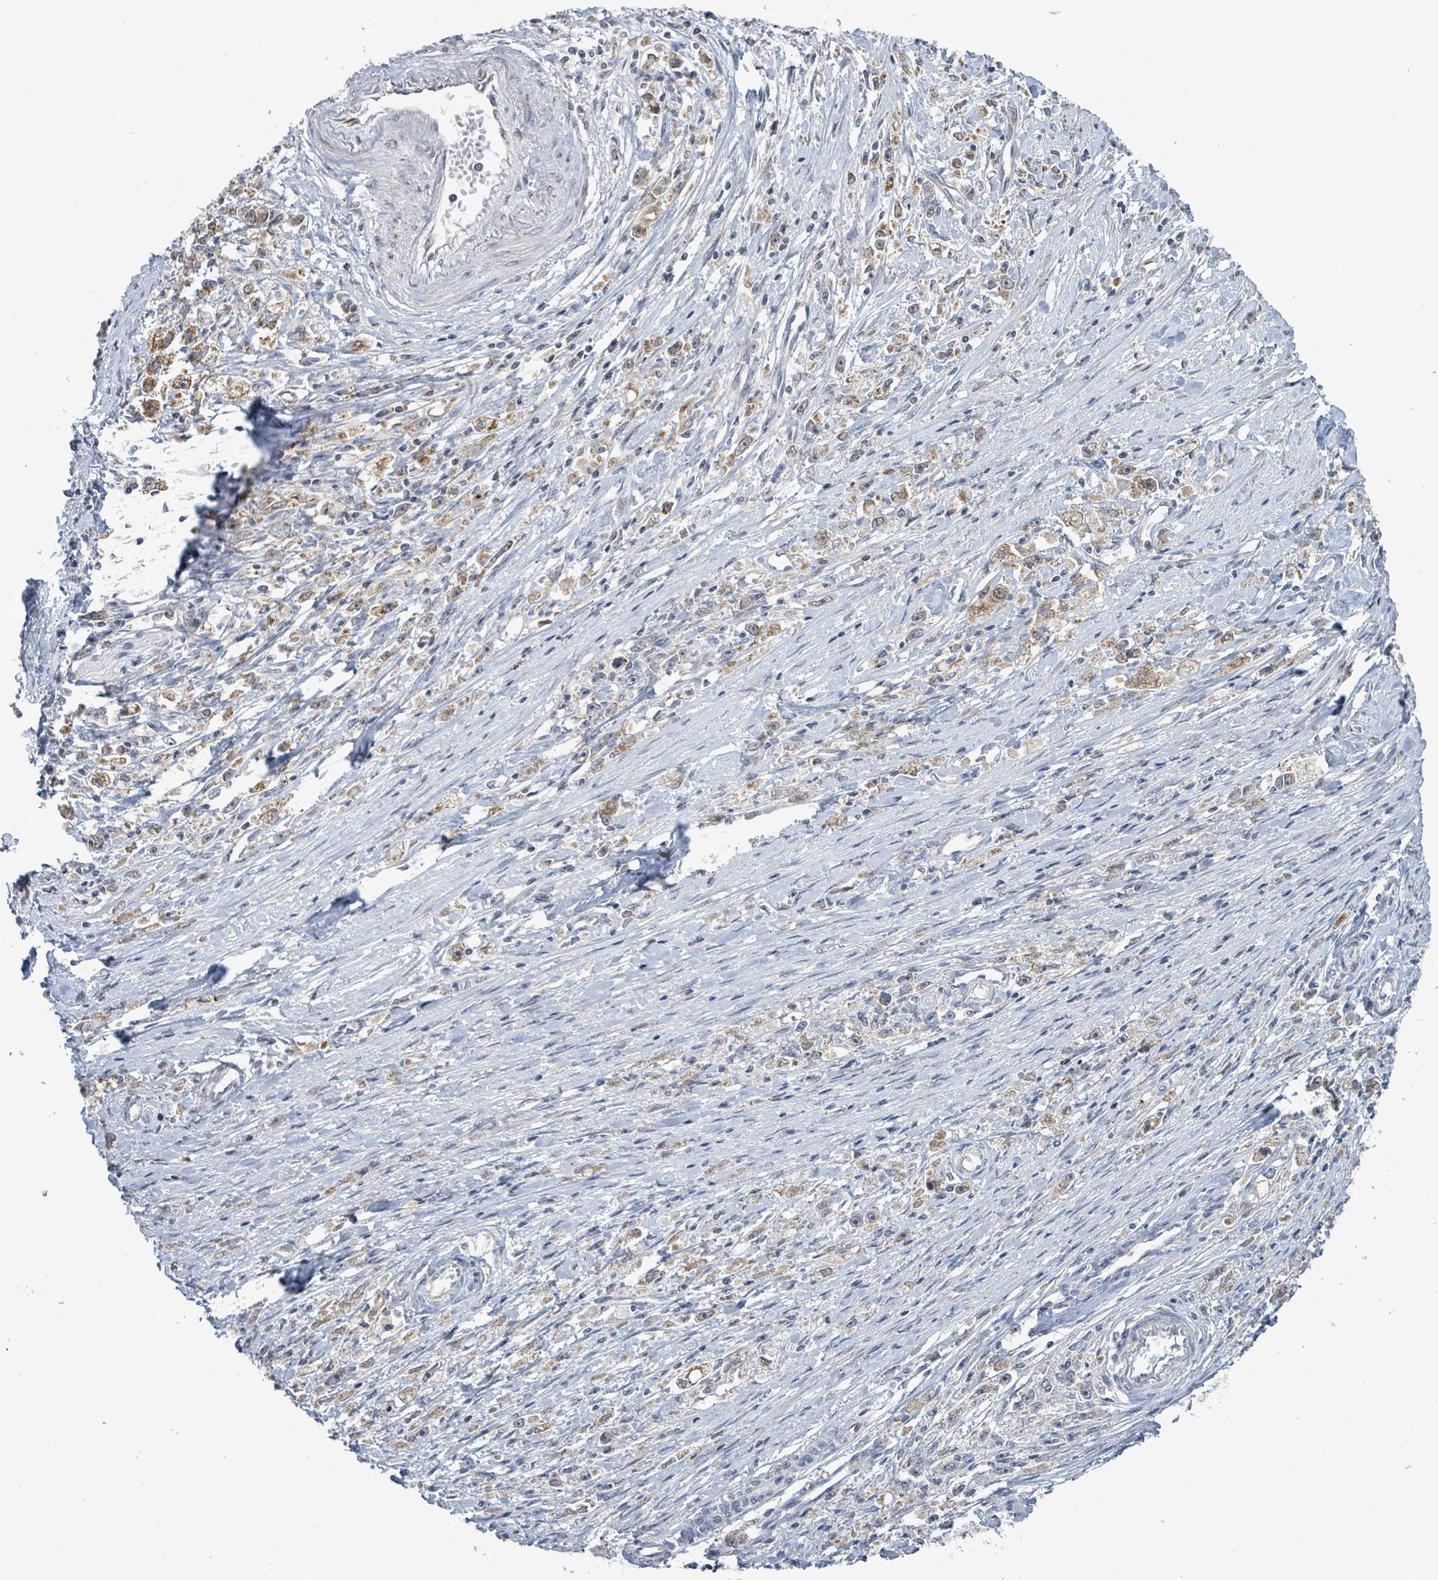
{"staining": {"intensity": "moderate", "quantity": "25%-75%", "location": "cytoplasmic/membranous"}, "tissue": "stomach cancer", "cell_type": "Tumor cells", "image_type": "cancer", "snomed": [{"axis": "morphology", "description": "Adenocarcinoma, NOS"}, {"axis": "topography", "description": "Stomach"}], "caption": "A micrograph showing moderate cytoplasmic/membranous positivity in about 25%-75% of tumor cells in stomach cancer (adenocarcinoma), as visualized by brown immunohistochemical staining.", "gene": "COQ10B", "patient": {"sex": "female", "age": 59}}